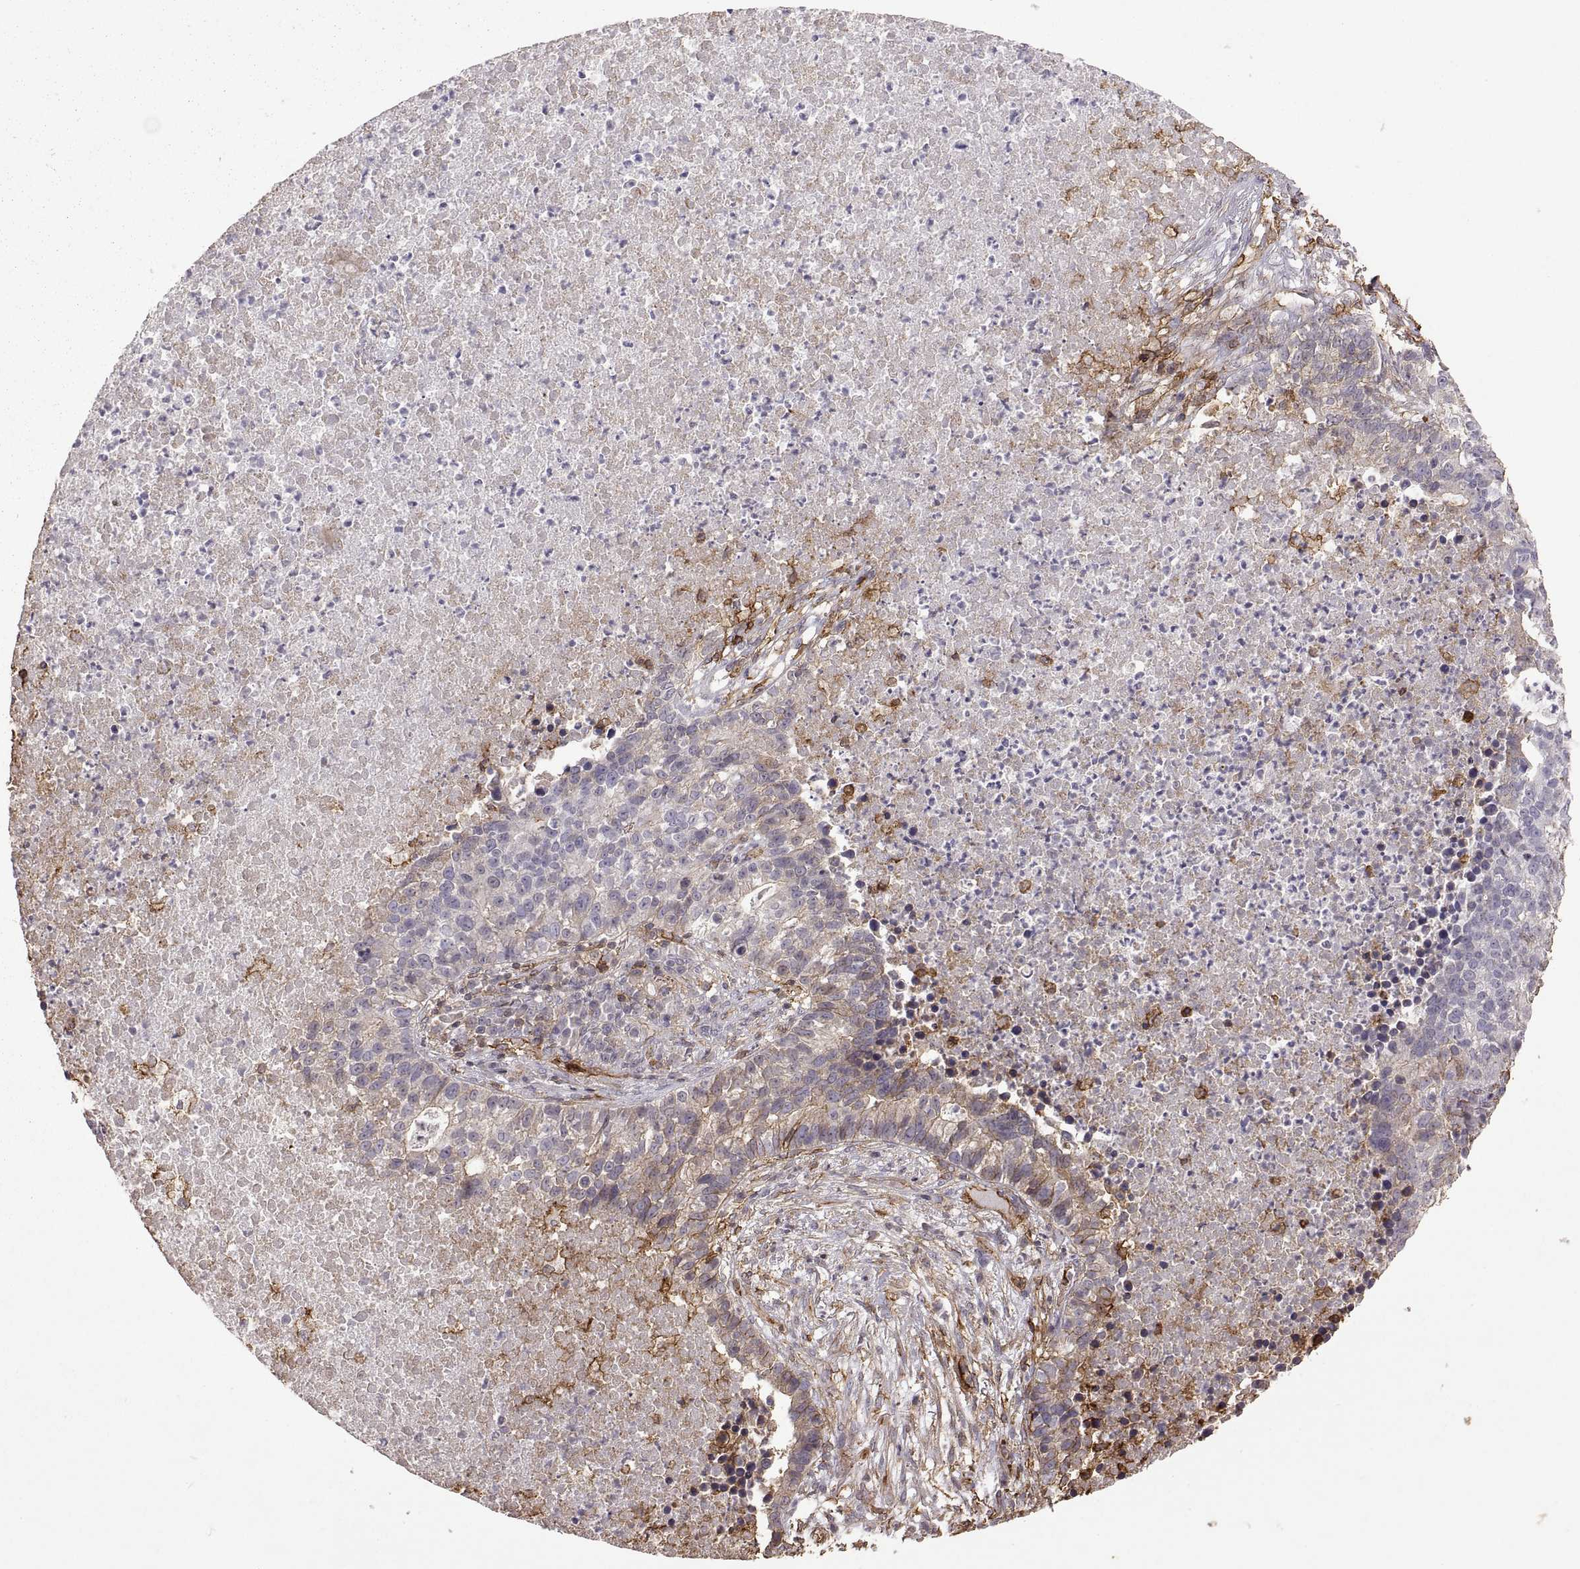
{"staining": {"intensity": "negative", "quantity": "none", "location": "none"}, "tissue": "lung cancer", "cell_type": "Tumor cells", "image_type": "cancer", "snomed": [{"axis": "morphology", "description": "Adenocarcinoma, NOS"}, {"axis": "topography", "description": "Lung"}], "caption": "Lung adenocarcinoma was stained to show a protein in brown. There is no significant expression in tumor cells.", "gene": "S100A10", "patient": {"sex": "male", "age": 57}}